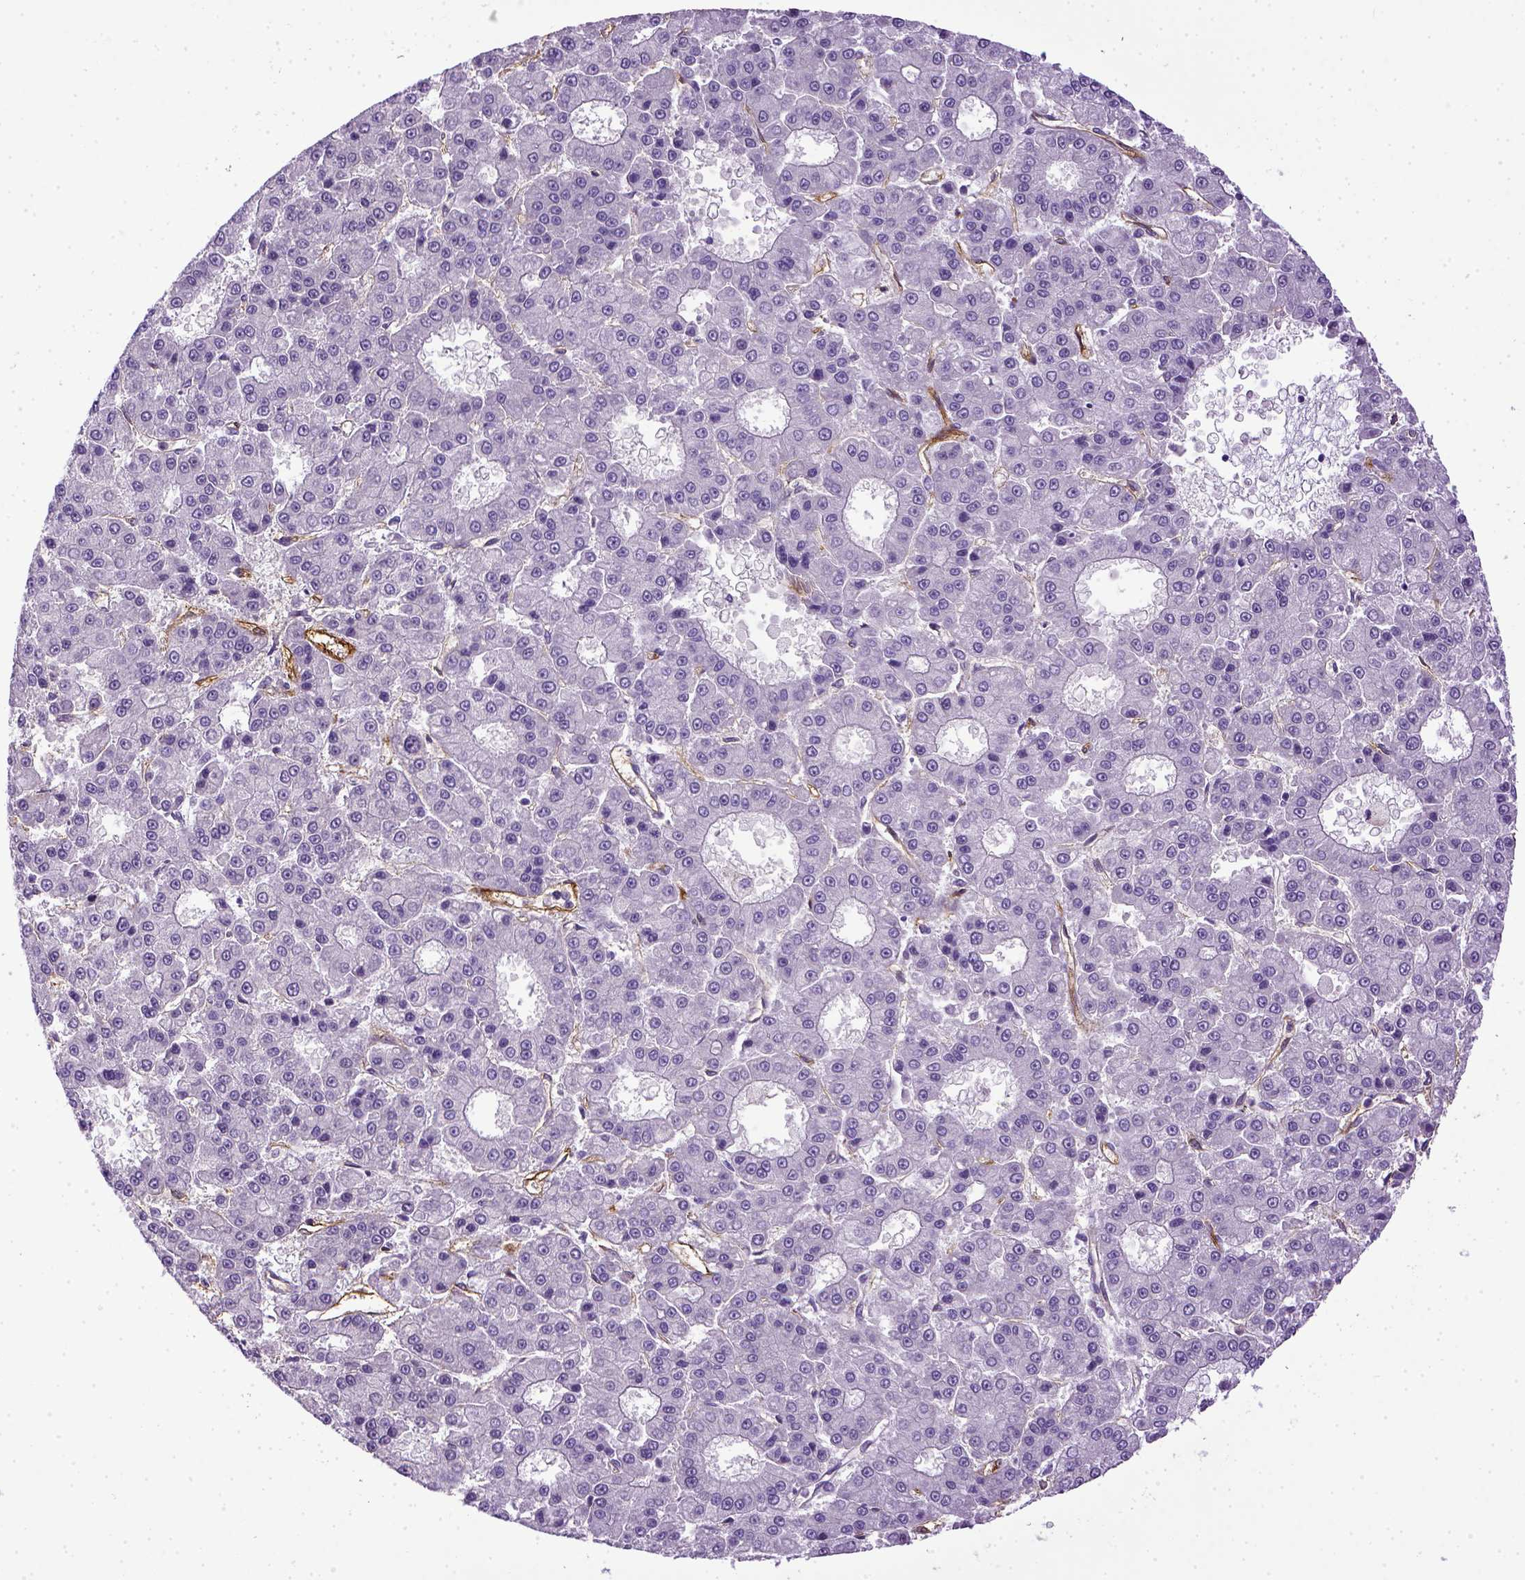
{"staining": {"intensity": "negative", "quantity": "none", "location": "none"}, "tissue": "liver cancer", "cell_type": "Tumor cells", "image_type": "cancer", "snomed": [{"axis": "morphology", "description": "Carcinoma, Hepatocellular, NOS"}, {"axis": "topography", "description": "Liver"}], "caption": "Immunohistochemistry histopathology image of human liver cancer (hepatocellular carcinoma) stained for a protein (brown), which exhibits no positivity in tumor cells.", "gene": "ENG", "patient": {"sex": "male", "age": 70}}